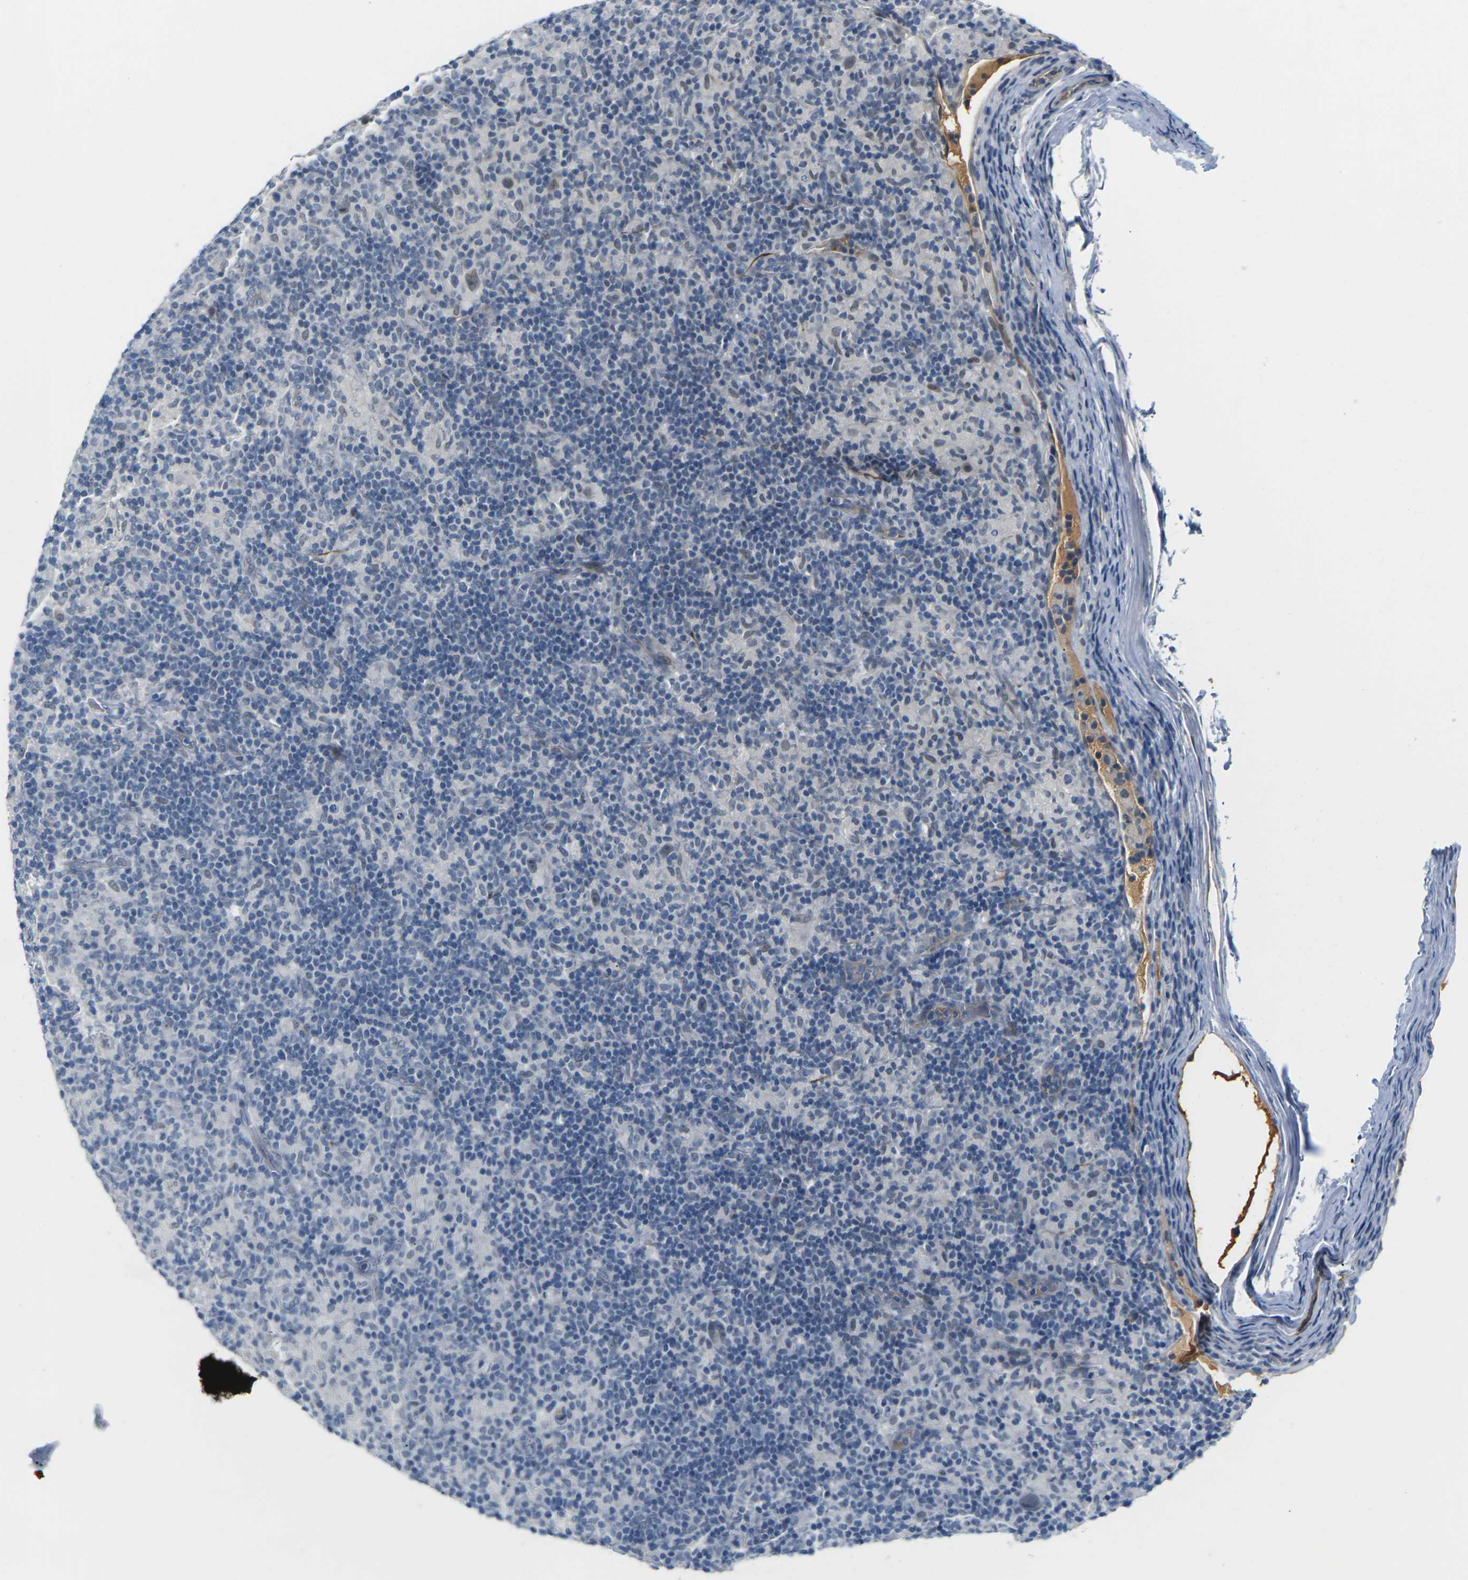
{"staining": {"intensity": "weak", "quantity": "25%-75%", "location": "nuclear"}, "tissue": "lymphoma", "cell_type": "Tumor cells", "image_type": "cancer", "snomed": [{"axis": "morphology", "description": "Hodgkin's disease, NOS"}, {"axis": "topography", "description": "Lymph node"}], "caption": "Hodgkin's disease tissue exhibits weak nuclear staining in about 25%-75% of tumor cells, visualized by immunohistochemistry. (DAB (3,3'-diaminobenzidine) IHC with brightfield microscopy, high magnification).", "gene": "PKP2", "patient": {"sex": "male", "age": 70}}